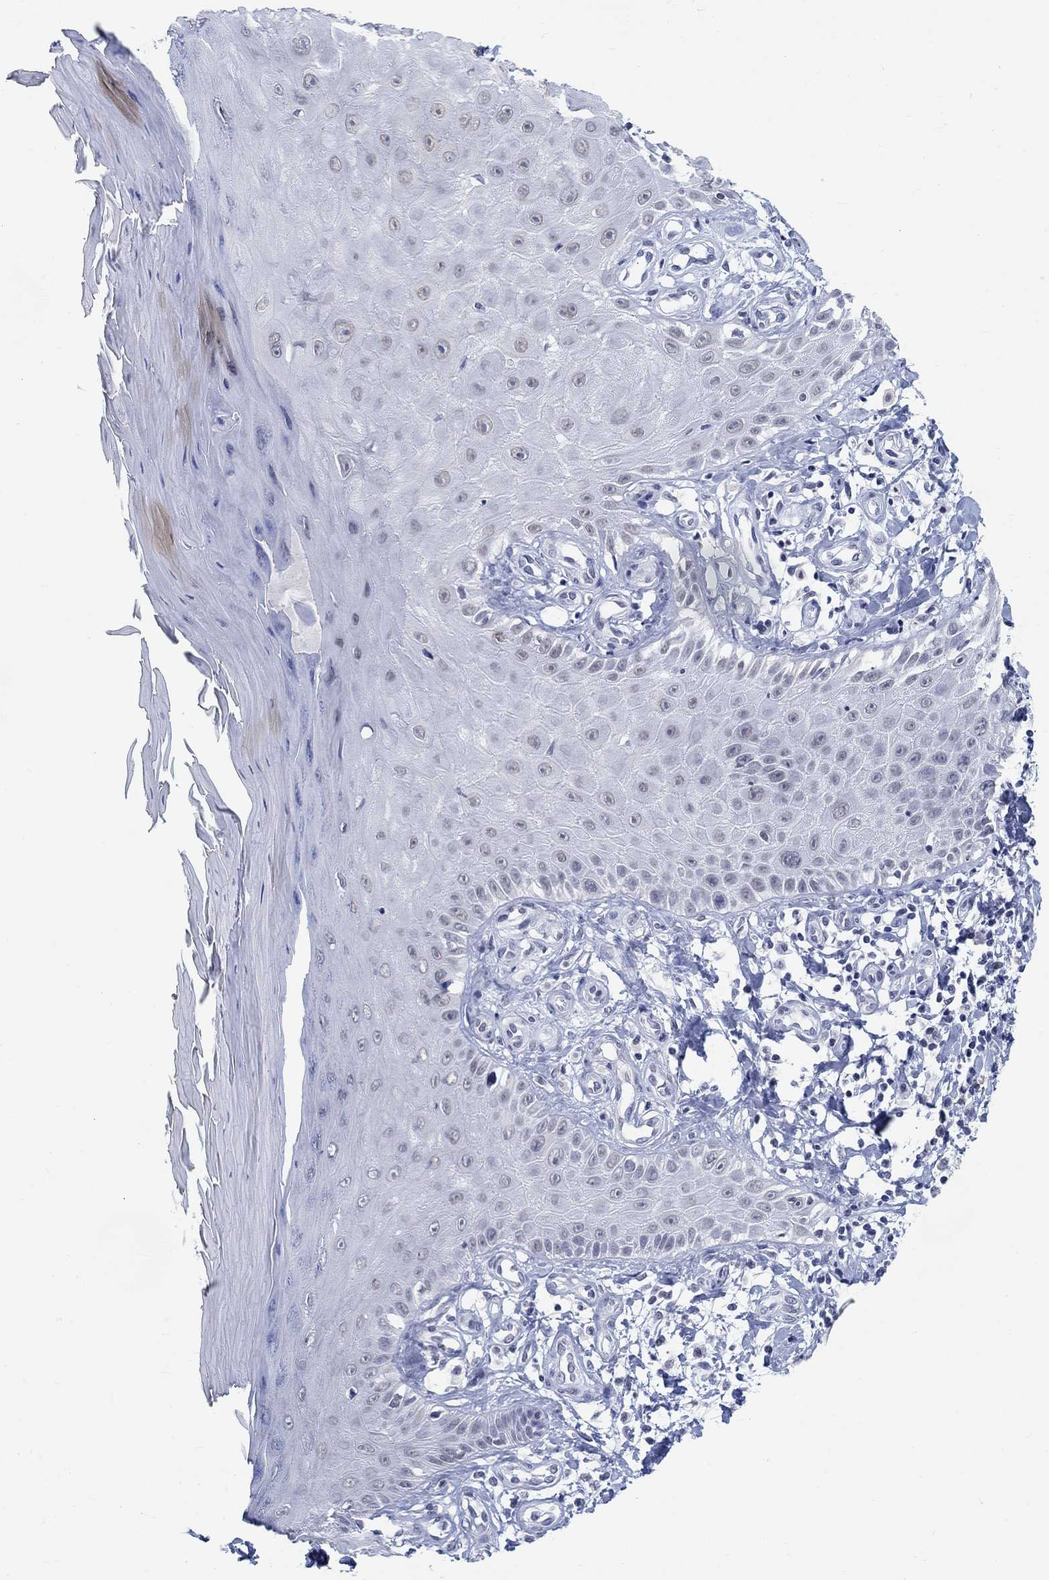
{"staining": {"intensity": "negative", "quantity": "none", "location": "none"}, "tissue": "skin", "cell_type": "Fibroblasts", "image_type": "normal", "snomed": [{"axis": "morphology", "description": "Normal tissue, NOS"}, {"axis": "morphology", "description": "Inflammation, NOS"}, {"axis": "morphology", "description": "Fibrosis, NOS"}, {"axis": "topography", "description": "Skin"}], "caption": "A photomicrograph of human skin is negative for staining in fibroblasts. (DAB (3,3'-diaminobenzidine) IHC, high magnification).", "gene": "ANKS1B", "patient": {"sex": "male", "age": 71}}